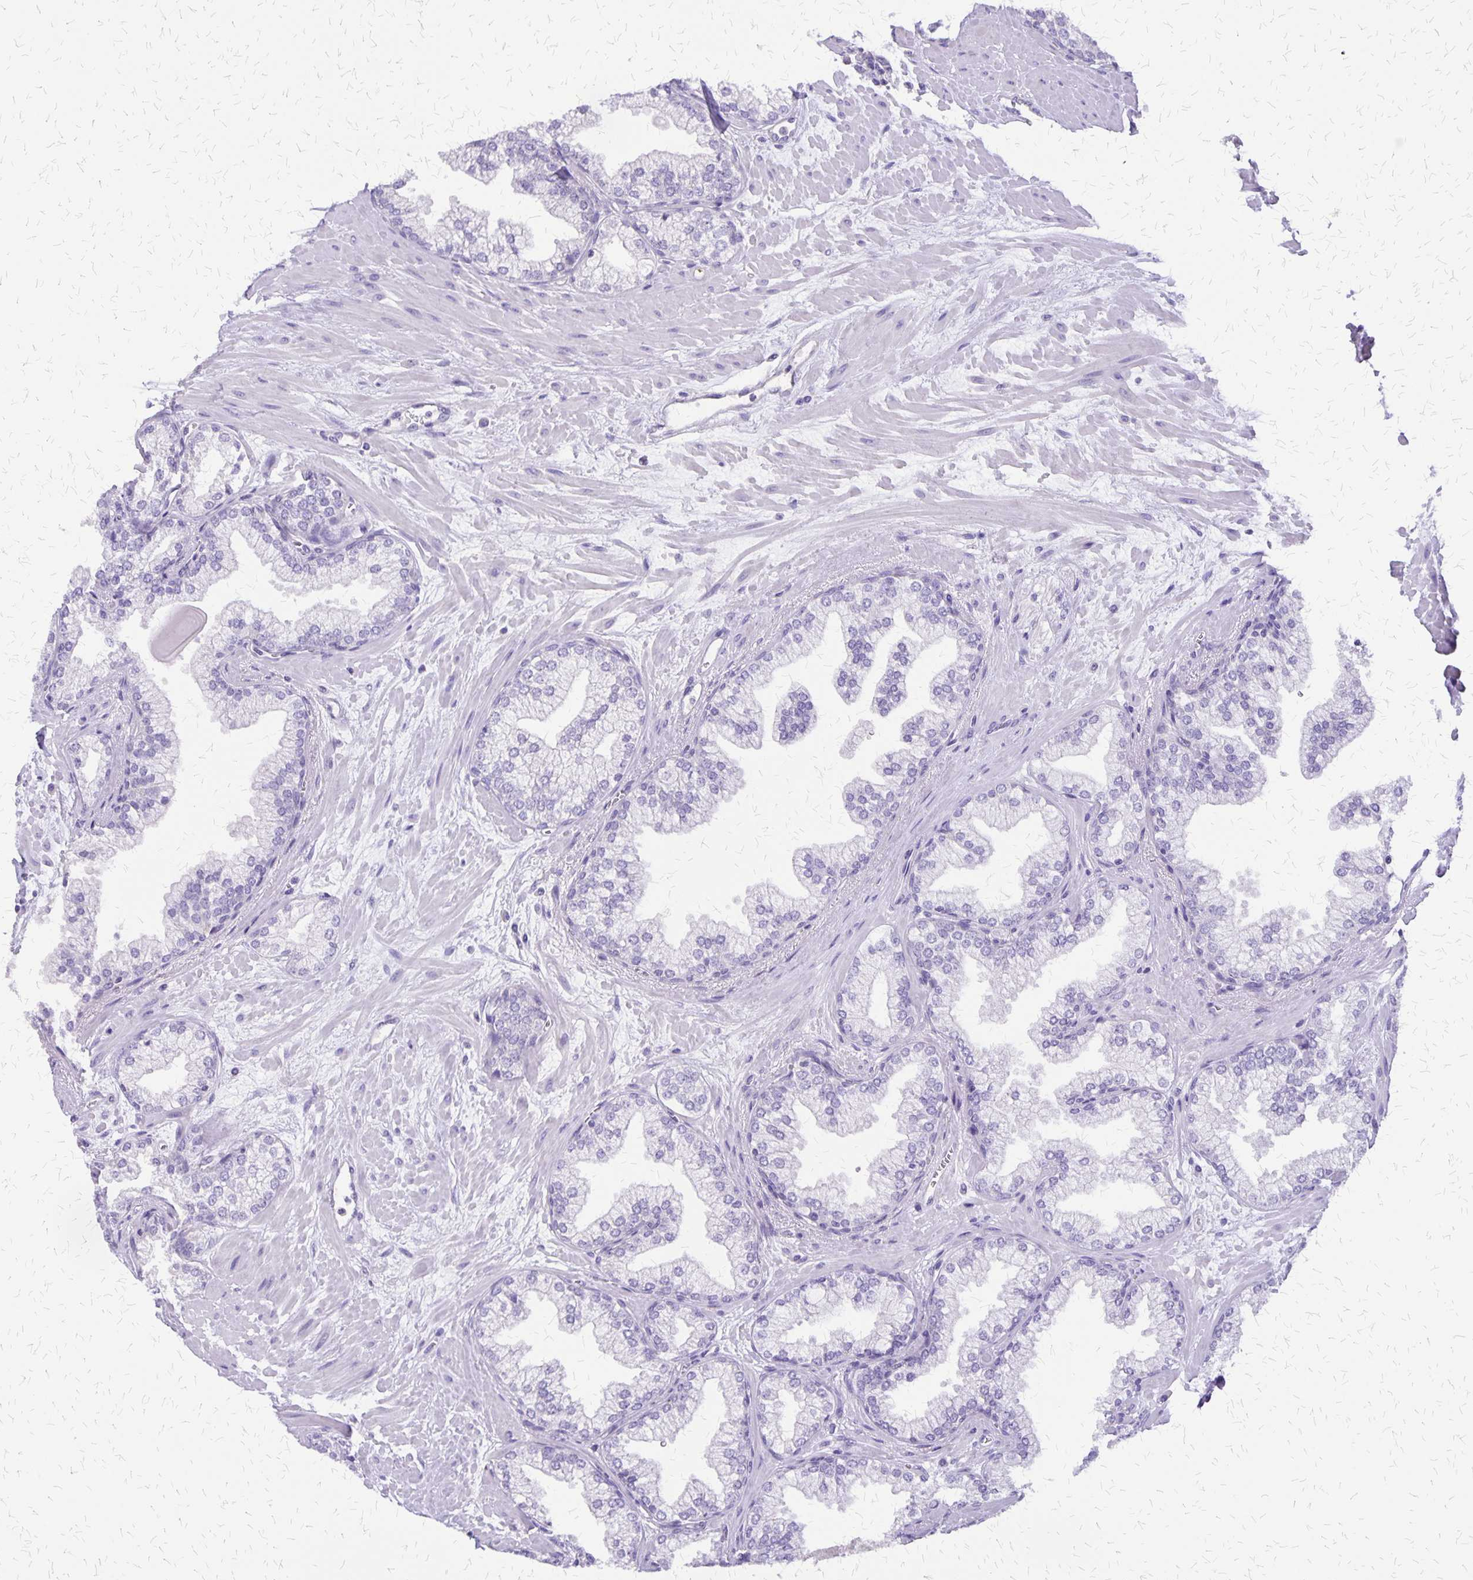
{"staining": {"intensity": "negative", "quantity": "none", "location": "none"}, "tissue": "prostate", "cell_type": "Glandular cells", "image_type": "normal", "snomed": [{"axis": "morphology", "description": "Normal tissue, NOS"}, {"axis": "topography", "description": "Prostate"}, {"axis": "topography", "description": "Peripheral nerve tissue"}], "caption": "This is a image of IHC staining of normal prostate, which shows no expression in glandular cells. (DAB (3,3'-diaminobenzidine) immunohistochemistry (IHC) with hematoxylin counter stain).", "gene": "SI", "patient": {"sex": "male", "age": 61}}